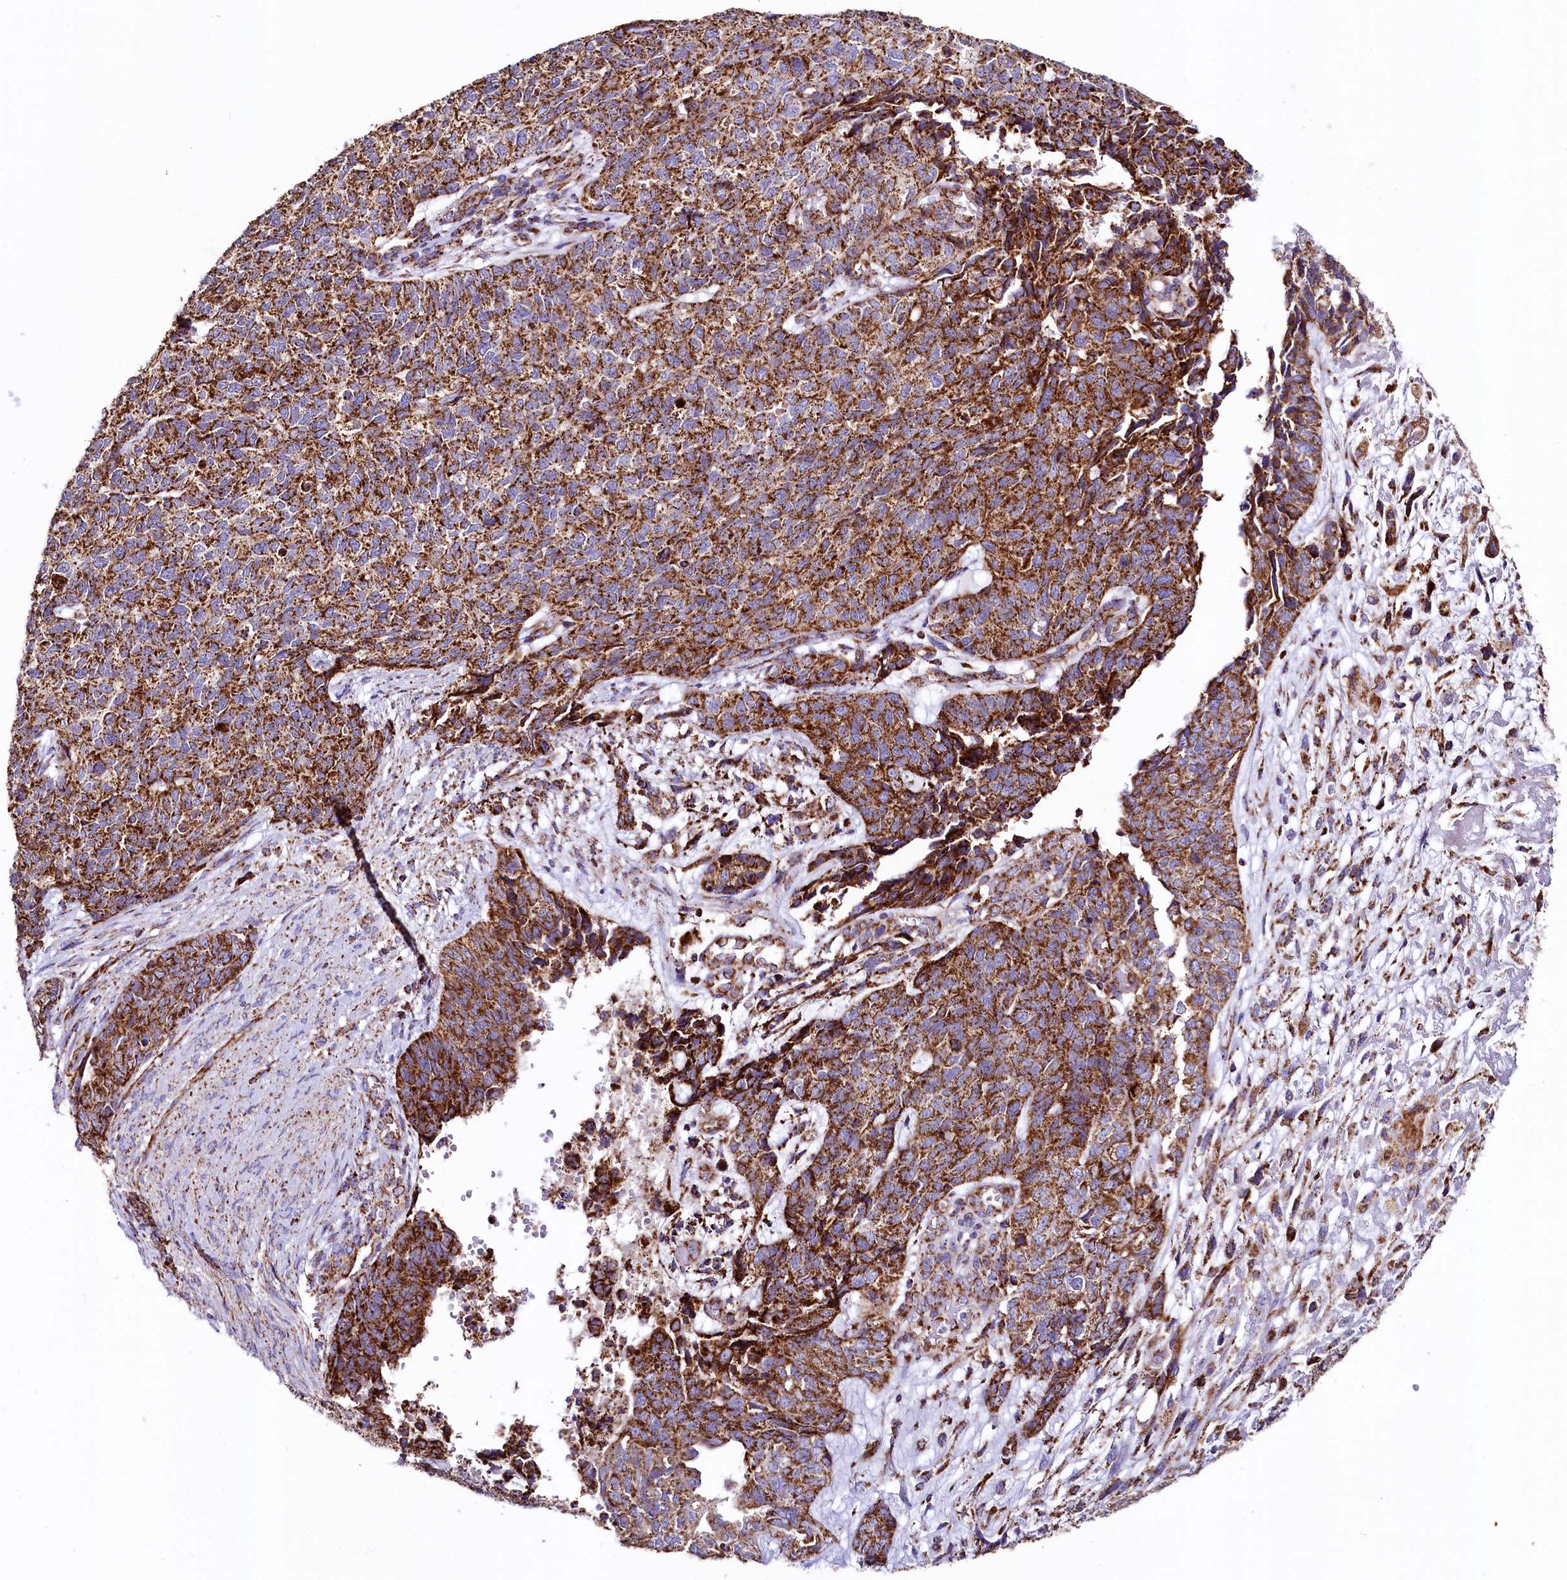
{"staining": {"intensity": "strong", "quantity": ">75%", "location": "cytoplasmic/membranous"}, "tissue": "cervical cancer", "cell_type": "Tumor cells", "image_type": "cancer", "snomed": [{"axis": "morphology", "description": "Squamous cell carcinoma, NOS"}, {"axis": "topography", "description": "Cervix"}], "caption": "Cervical squamous cell carcinoma stained with DAB IHC demonstrates high levels of strong cytoplasmic/membranous positivity in approximately >75% of tumor cells. (Brightfield microscopy of DAB IHC at high magnification).", "gene": "APLP2", "patient": {"sex": "female", "age": 63}}